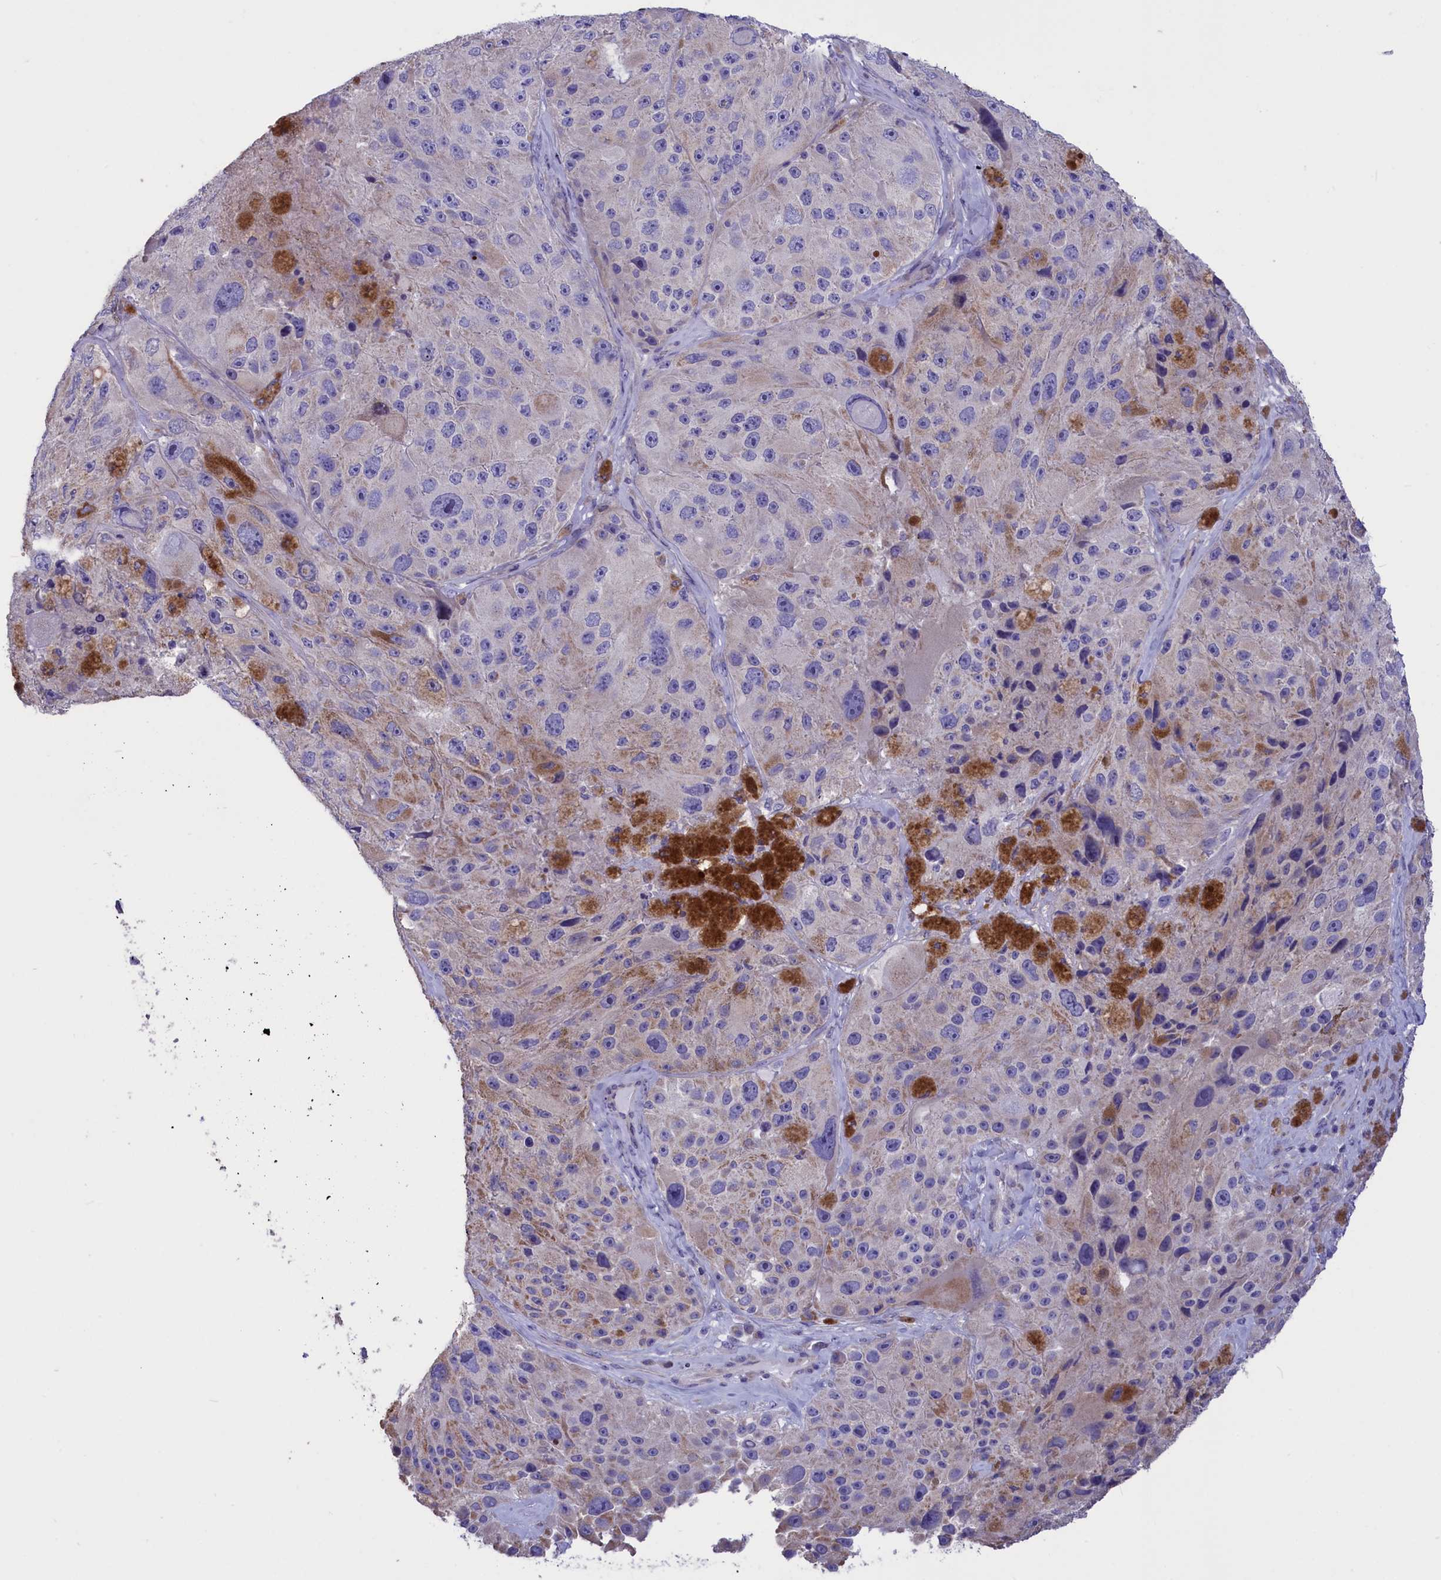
{"staining": {"intensity": "negative", "quantity": "none", "location": "none"}, "tissue": "melanoma", "cell_type": "Tumor cells", "image_type": "cancer", "snomed": [{"axis": "morphology", "description": "Malignant melanoma, Metastatic site"}, {"axis": "topography", "description": "Lymph node"}], "caption": "IHC micrograph of neoplastic tissue: human melanoma stained with DAB (3,3'-diaminobenzidine) displays no significant protein staining in tumor cells.", "gene": "CYP2U1", "patient": {"sex": "male", "age": 62}}